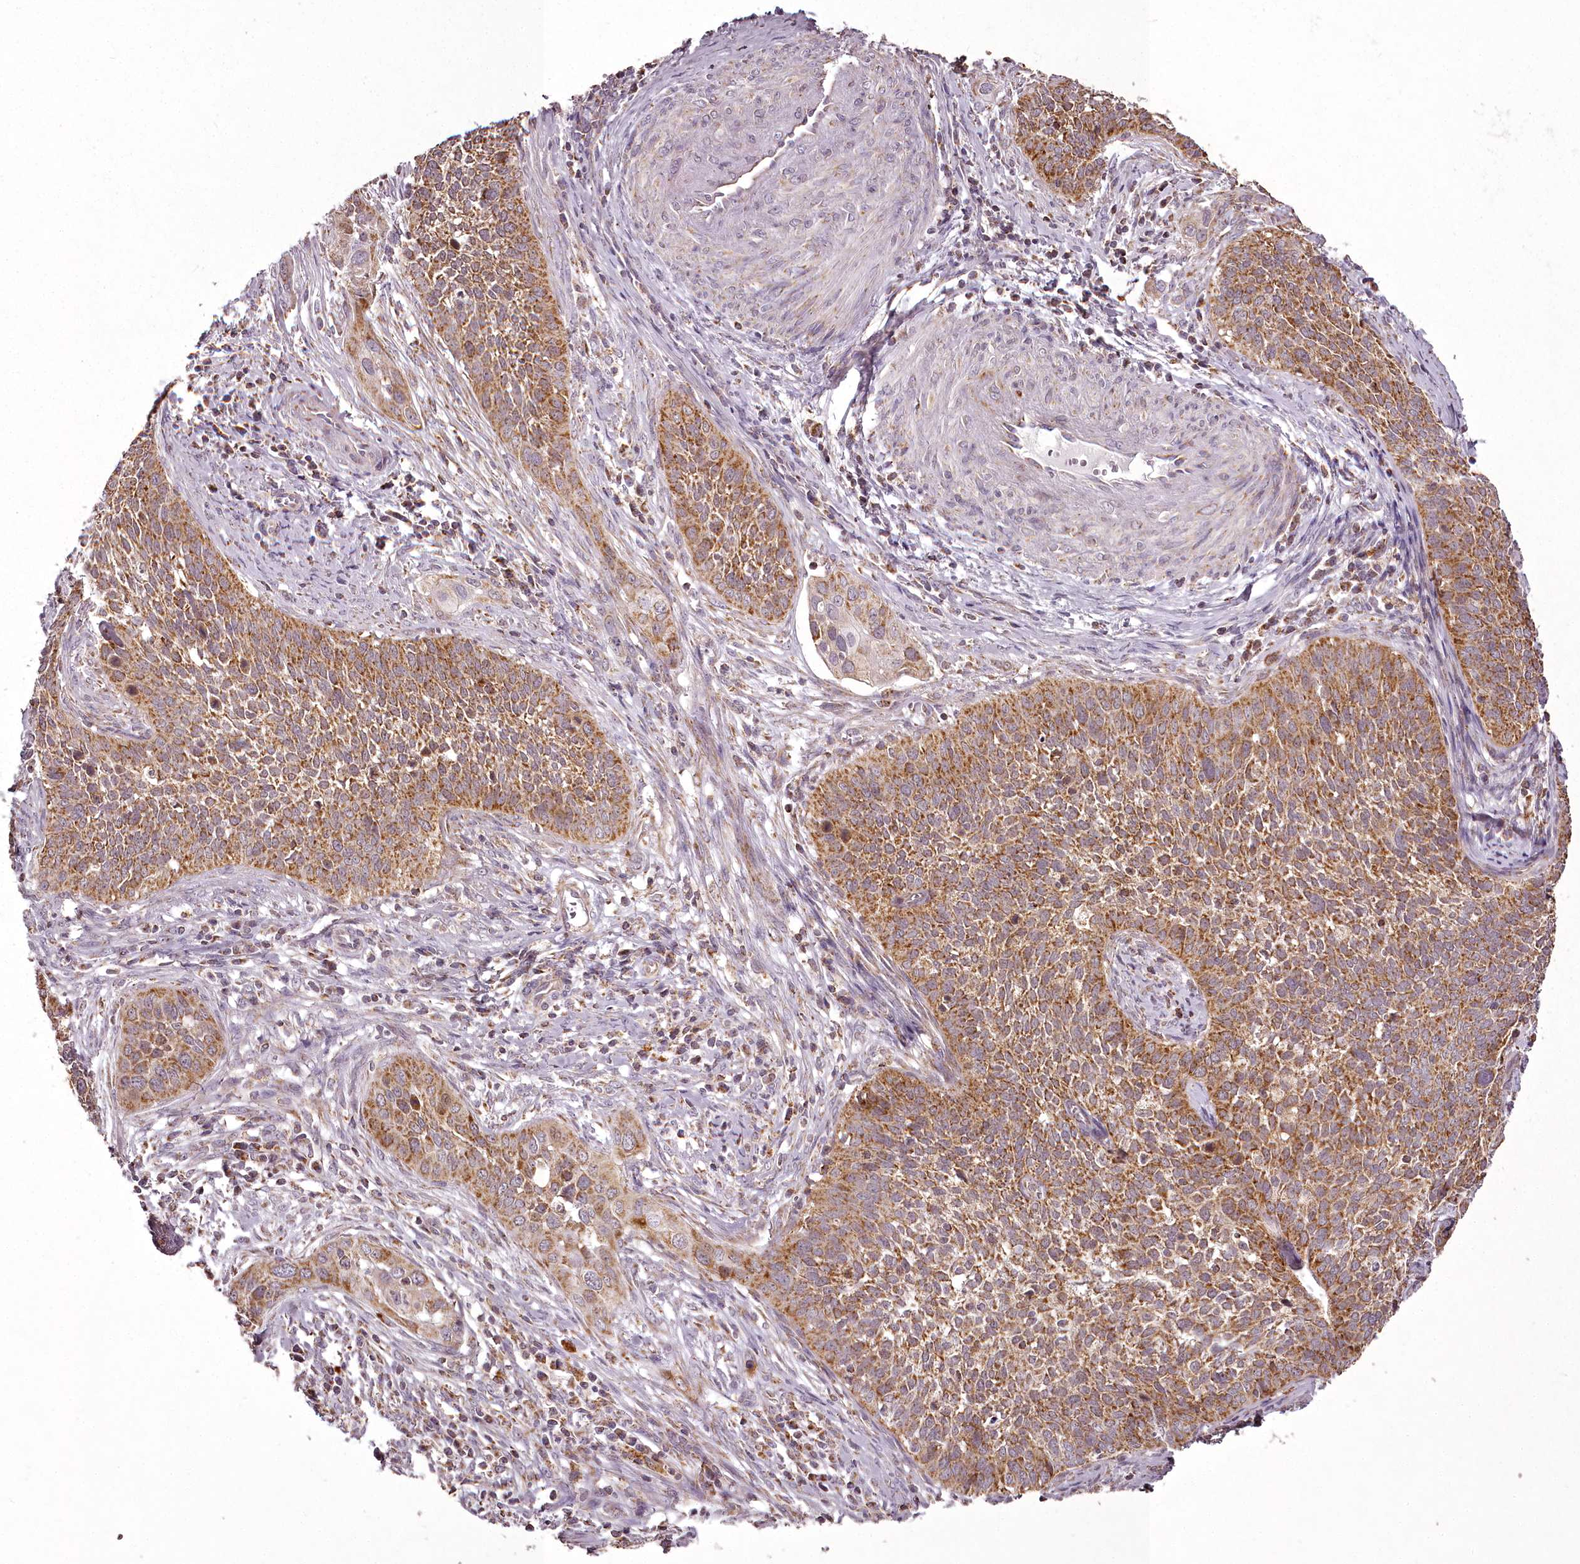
{"staining": {"intensity": "moderate", "quantity": ">75%", "location": "cytoplasmic/membranous"}, "tissue": "cervical cancer", "cell_type": "Tumor cells", "image_type": "cancer", "snomed": [{"axis": "morphology", "description": "Squamous cell carcinoma, NOS"}, {"axis": "topography", "description": "Cervix"}], "caption": "A high-resolution image shows IHC staining of cervical cancer (squamous cell carcinoma), which exhibits moderate cytoplasmic/membranous staining in approximately >75% of tumor cells.", "gene": "CHCHD2", "patient": {"sex": "female", "age": 34}}